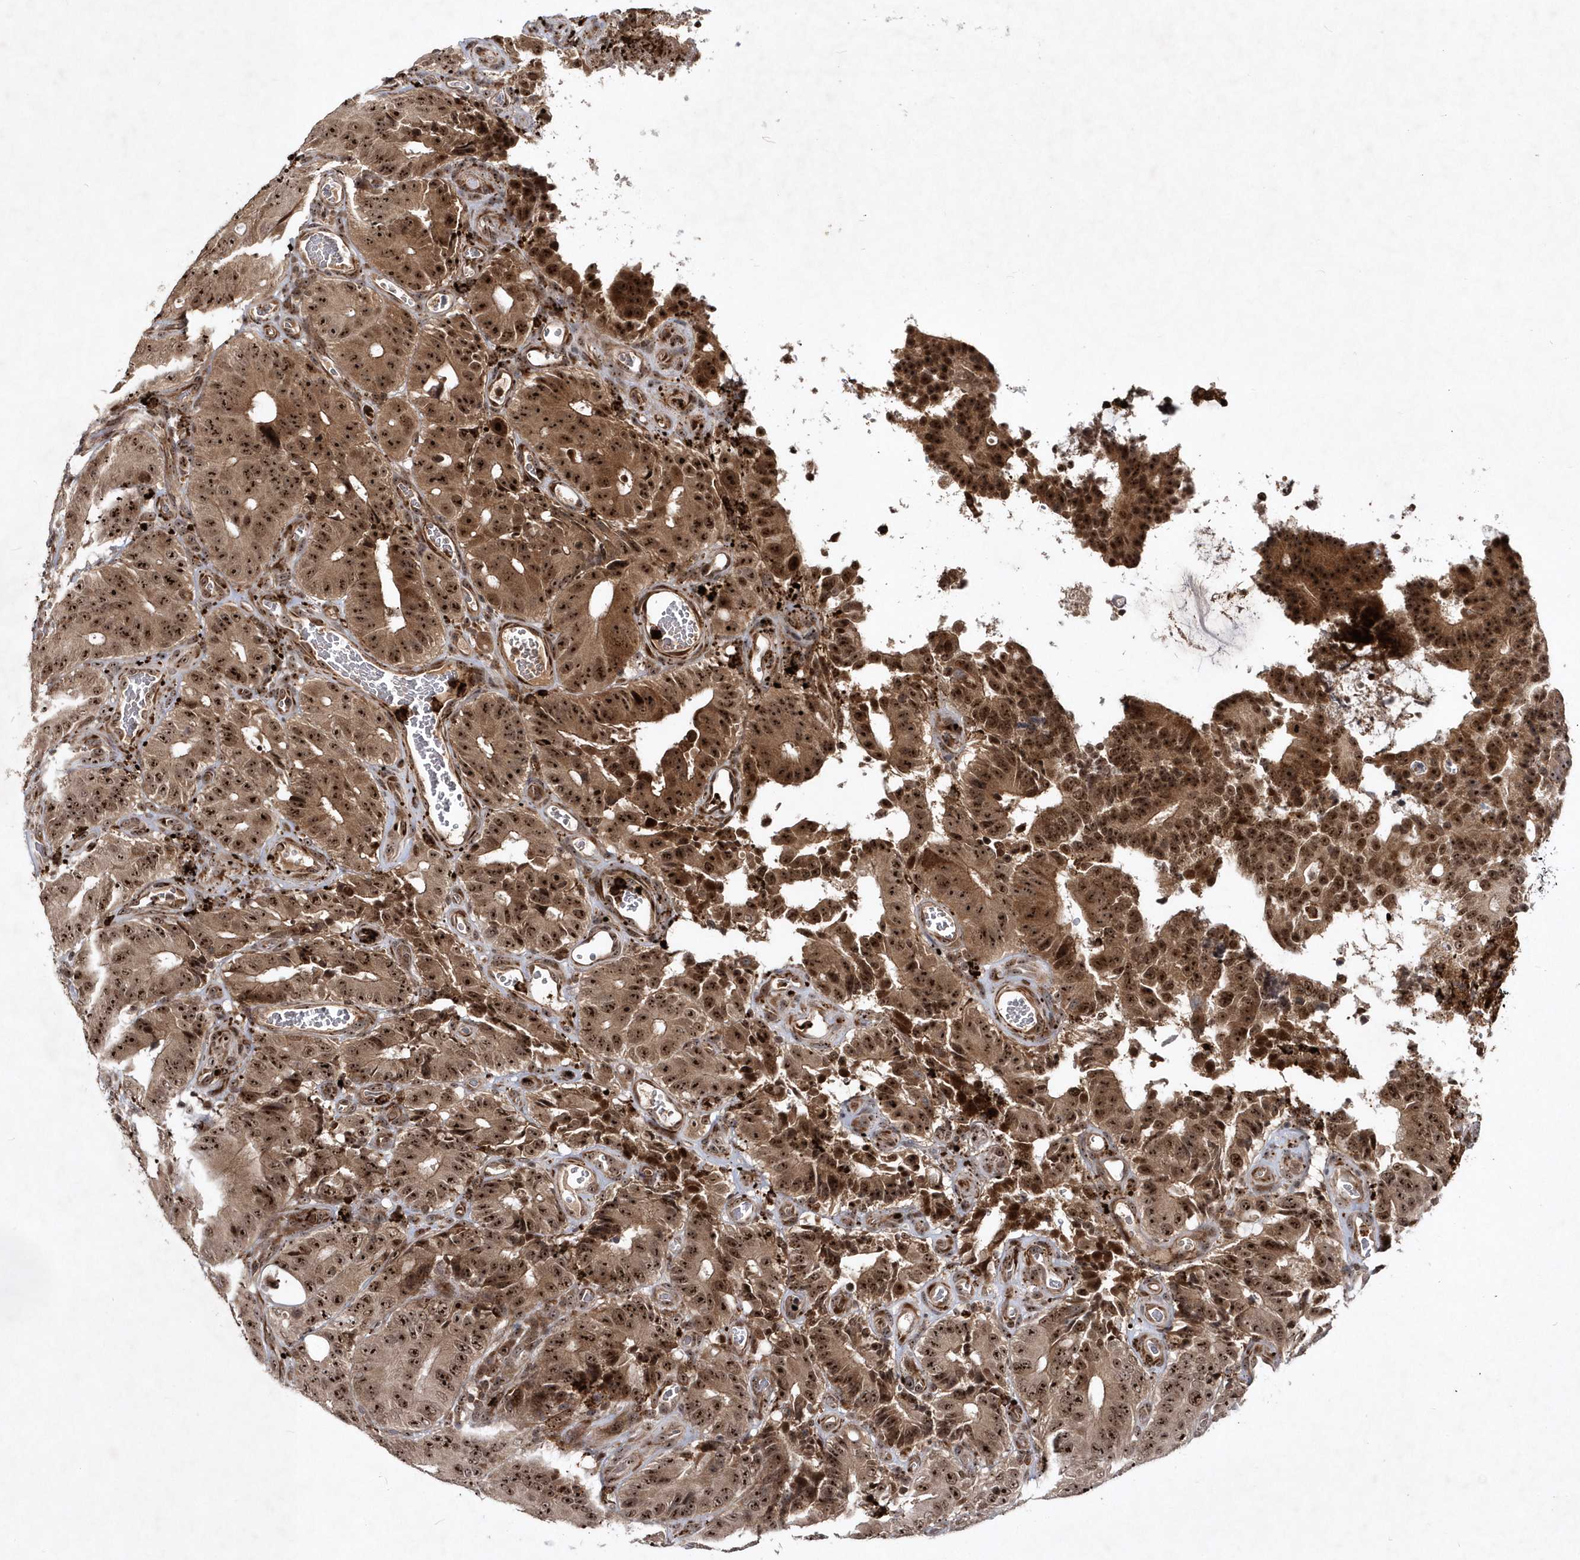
{"staining": {"intensity": "strong", "quantity": ">75%", "location": "cytoplasmic/membranous,nuclear"}, "tissue": "colorectal cancer", "cell_type": "Tumor cells", "image_type": "cancer", "snomed": [{"axis": "morphology", "description": "Adenocarcinoma, NOS"}, {"axis": "topography", "description": "Colon"}], "caption": "The immunohistochemical stain shows strong cytoplasmic/membranous and nuclear positivity in tumor cells of colorectal cancer tissue. (Stains: DAB (3,3'-diaminobenzidine) in brown, nuclei in blue, Microscopy: brightfield microscopy at high magnification).", "gene": "SOWAHB", "patient": {"sex": "male", "age": 83}}